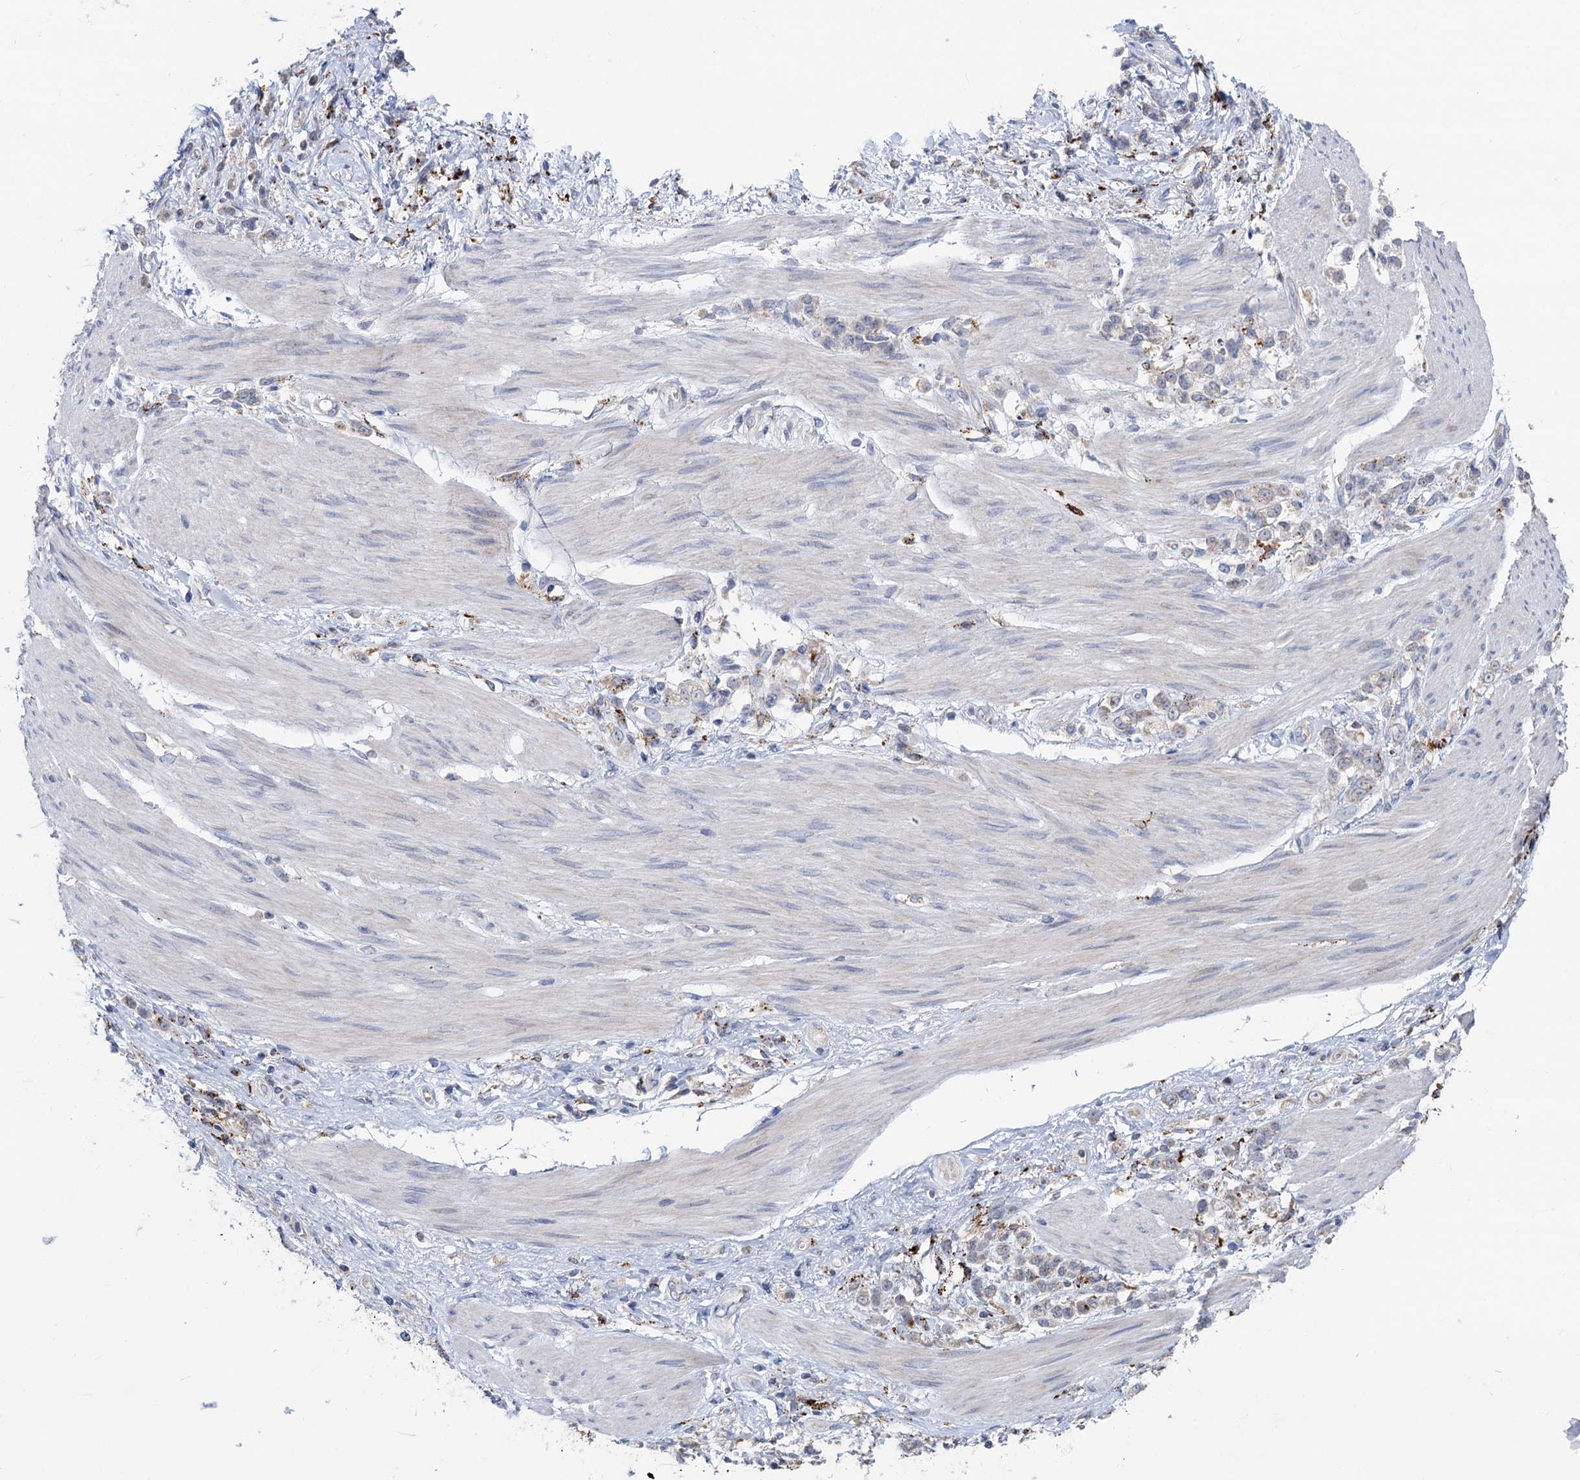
{"staining": {"intensity": "weak", "quantity": "<25%", "location": "cytoplasmic/membranous"}, "tissue": "stomach cancer", "cell_type": "Tumor cells", "image_type": "cancer", "snomed": [{"axis": "morphology", "description": "Adenocarcinoma, NOS"}, {"axis": "topography", "description": "Stomach"}], "caption": "Immunohistochemistry of human stomach adenocarcinoma exhibits no staining in tumor cells.", "gene": "ANKS3", "patient": {"sex": "female", "age": 60}}